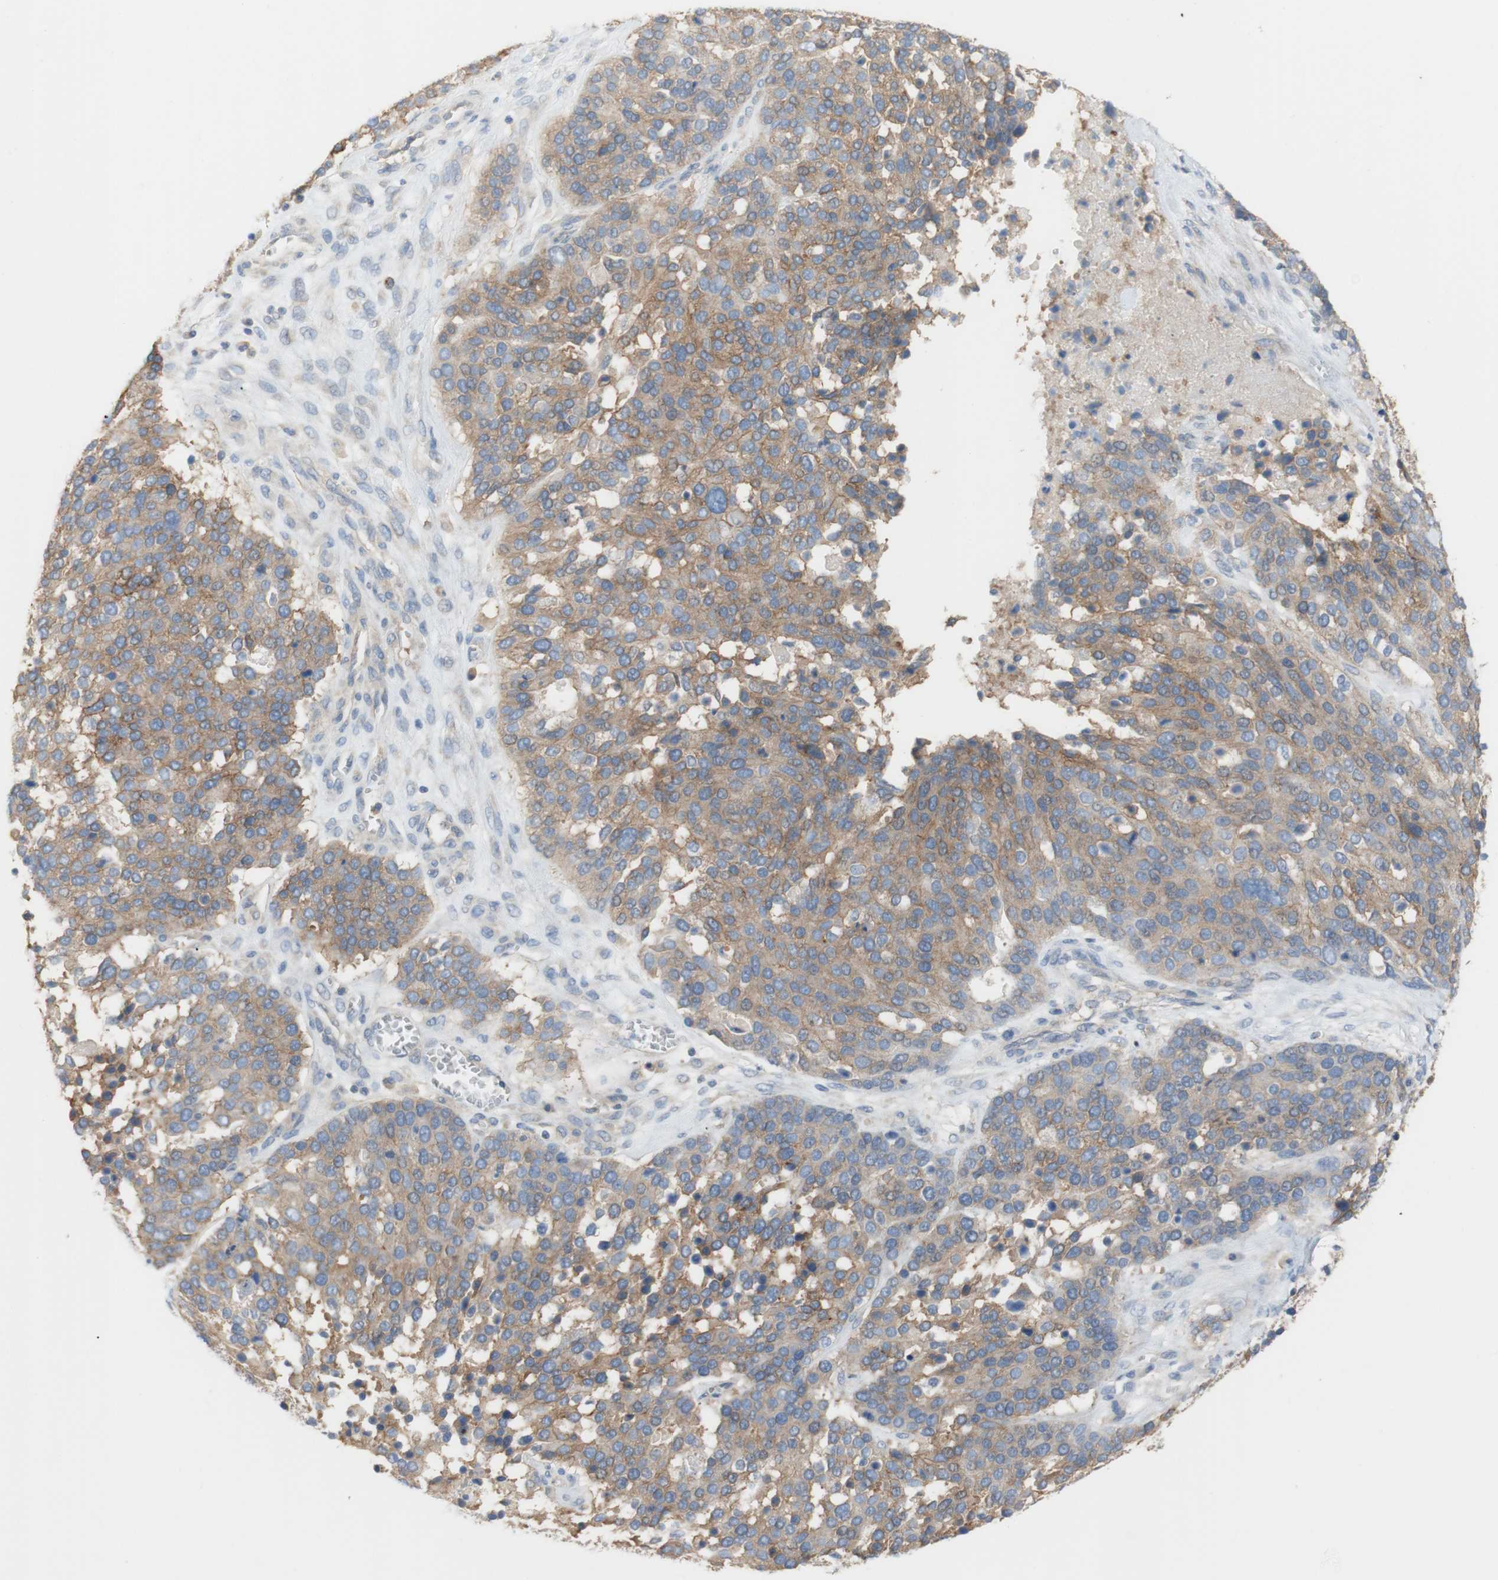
{"staining": {"intensity": "moderate", "quantity": "25%-75%", "location": "cytoplasmic/membranous"}, "tissue": "ovarian cancer", "cell_type": "Tumor cells", "image_type": "cancer", "snomed": [{"axis": "morphology", "description": "Cystadenocarcinoma, serous, NOS"}, {"axis": "topography", "description": "Ovary"}], "caption": "The micrograph demonstrates a brown stain indicating the presence of a protein in the cytoplasmic/membranous of tumor cells in serous cystadenocarcinoma (ovarian).", "gene": "ATP2B1", "patient": {"sex": "female", "age": 44}}